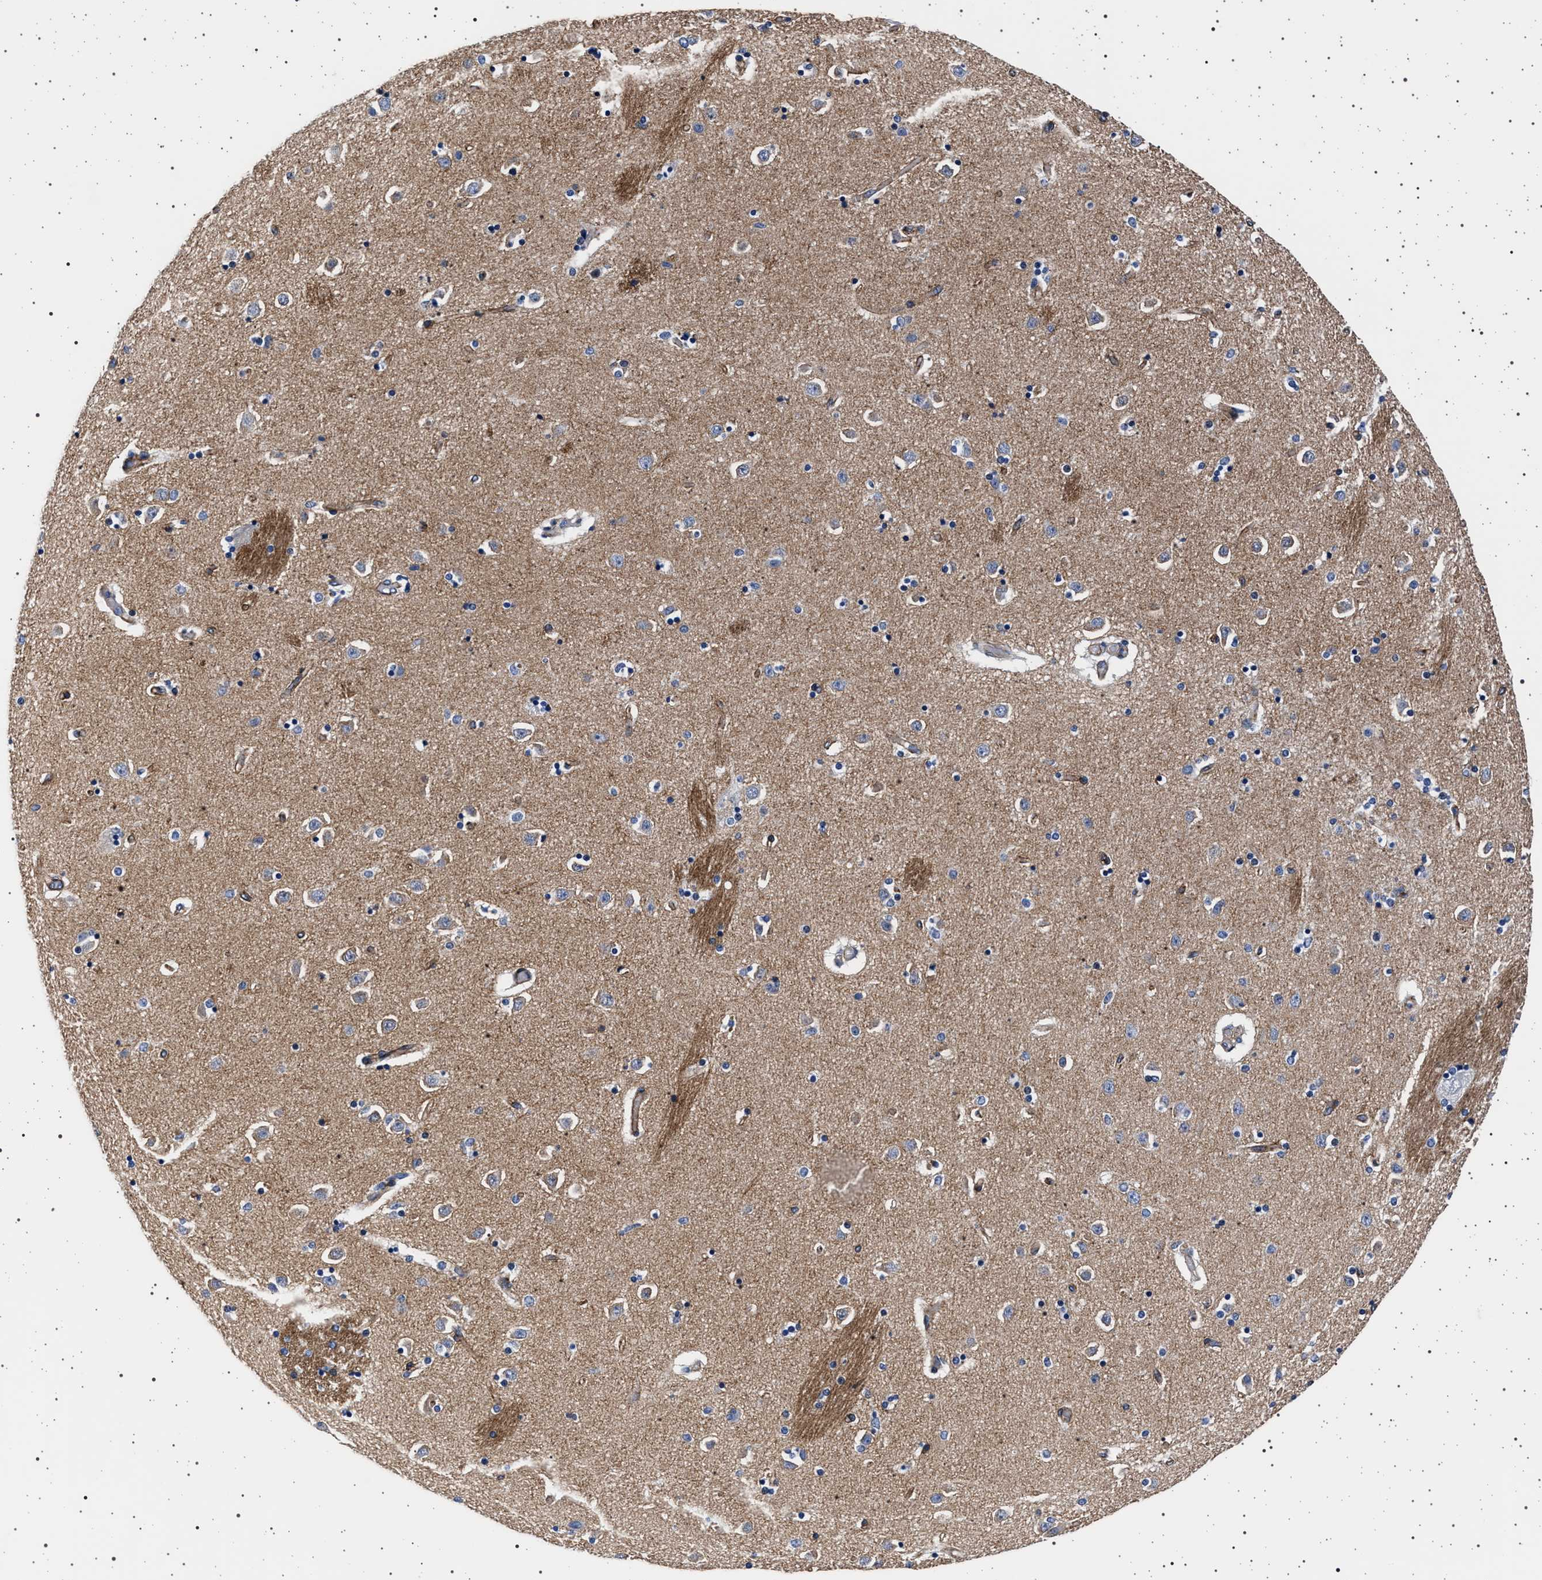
{"staining": {"intensity": "negative", "quantity": "none", "location": "none"}, "tissue": "caudate", "cell_type": "Glial cells", "image_type": "normal", "snomed": [{"axis": "morphology", "description": "Normal tissue, NOS"}, {"axis": "topography", "description": "Lateral ventricle wall"}], "caption": "An image of human caudate is negative for staining in glial cells. (DAB immunohistochemistry (IHC) visualized using brightfield microscopy, high magnification).", "gene": "SLC9A1", "patient": {"sex": "female", "age": 54}}